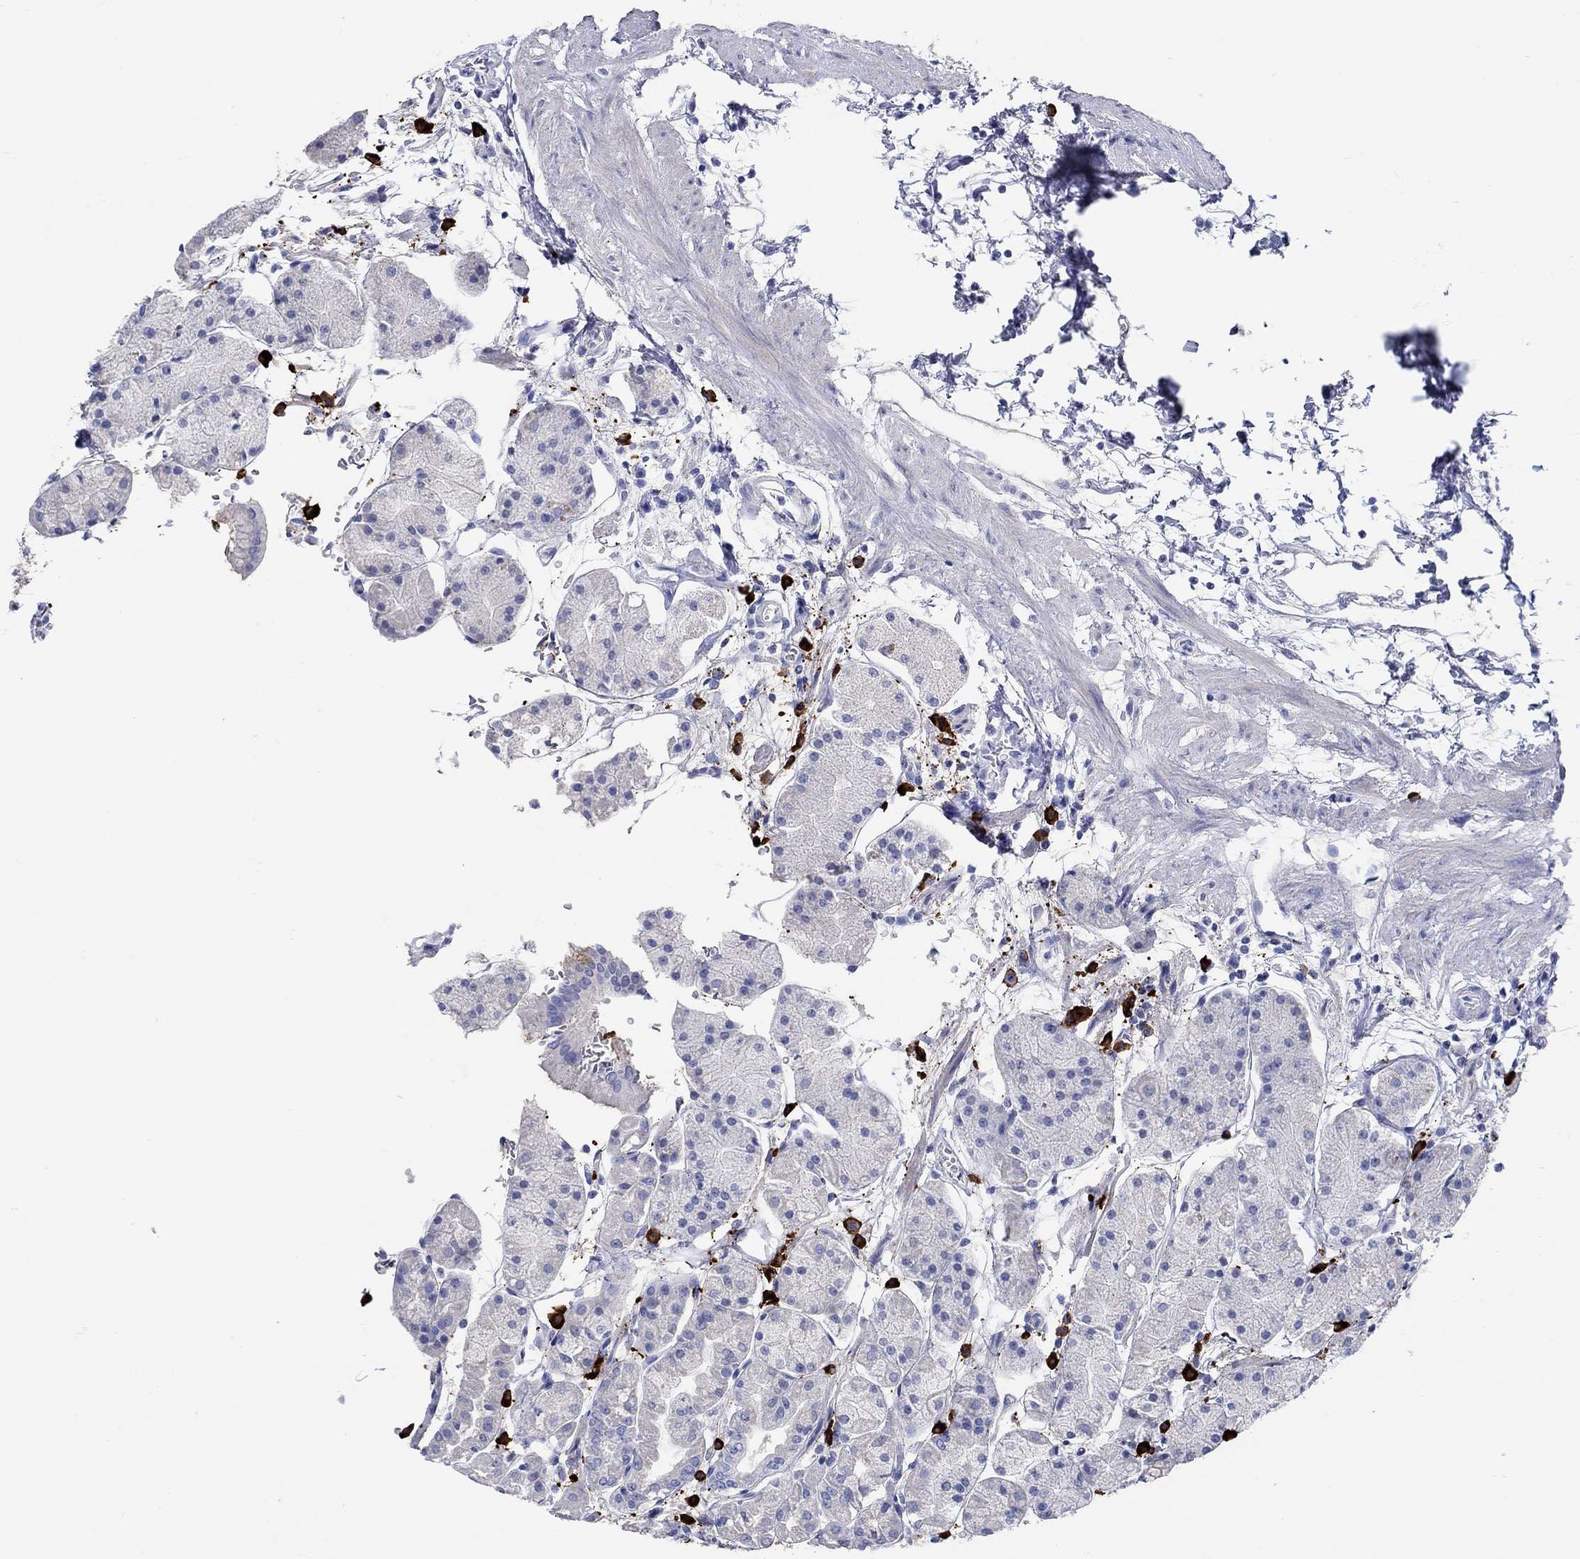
{"staining": {"intensity": "negative", "quantity": "none", "location": "none"}, "tissue": "stomach", "cell_type": "Glandular cells", "image_type": "normal", "snomed": [{"axis": "morphology", "description": "Normal tissue, NOS"}, {"axis": "topography", "description": "Stomach"}], "caption": "DAB immunohistochemical staining of benign stomach displays no significant positivity in glandular cells.", "gene": "P2RY6", "patient": {"sex": "male", "age": 54}}